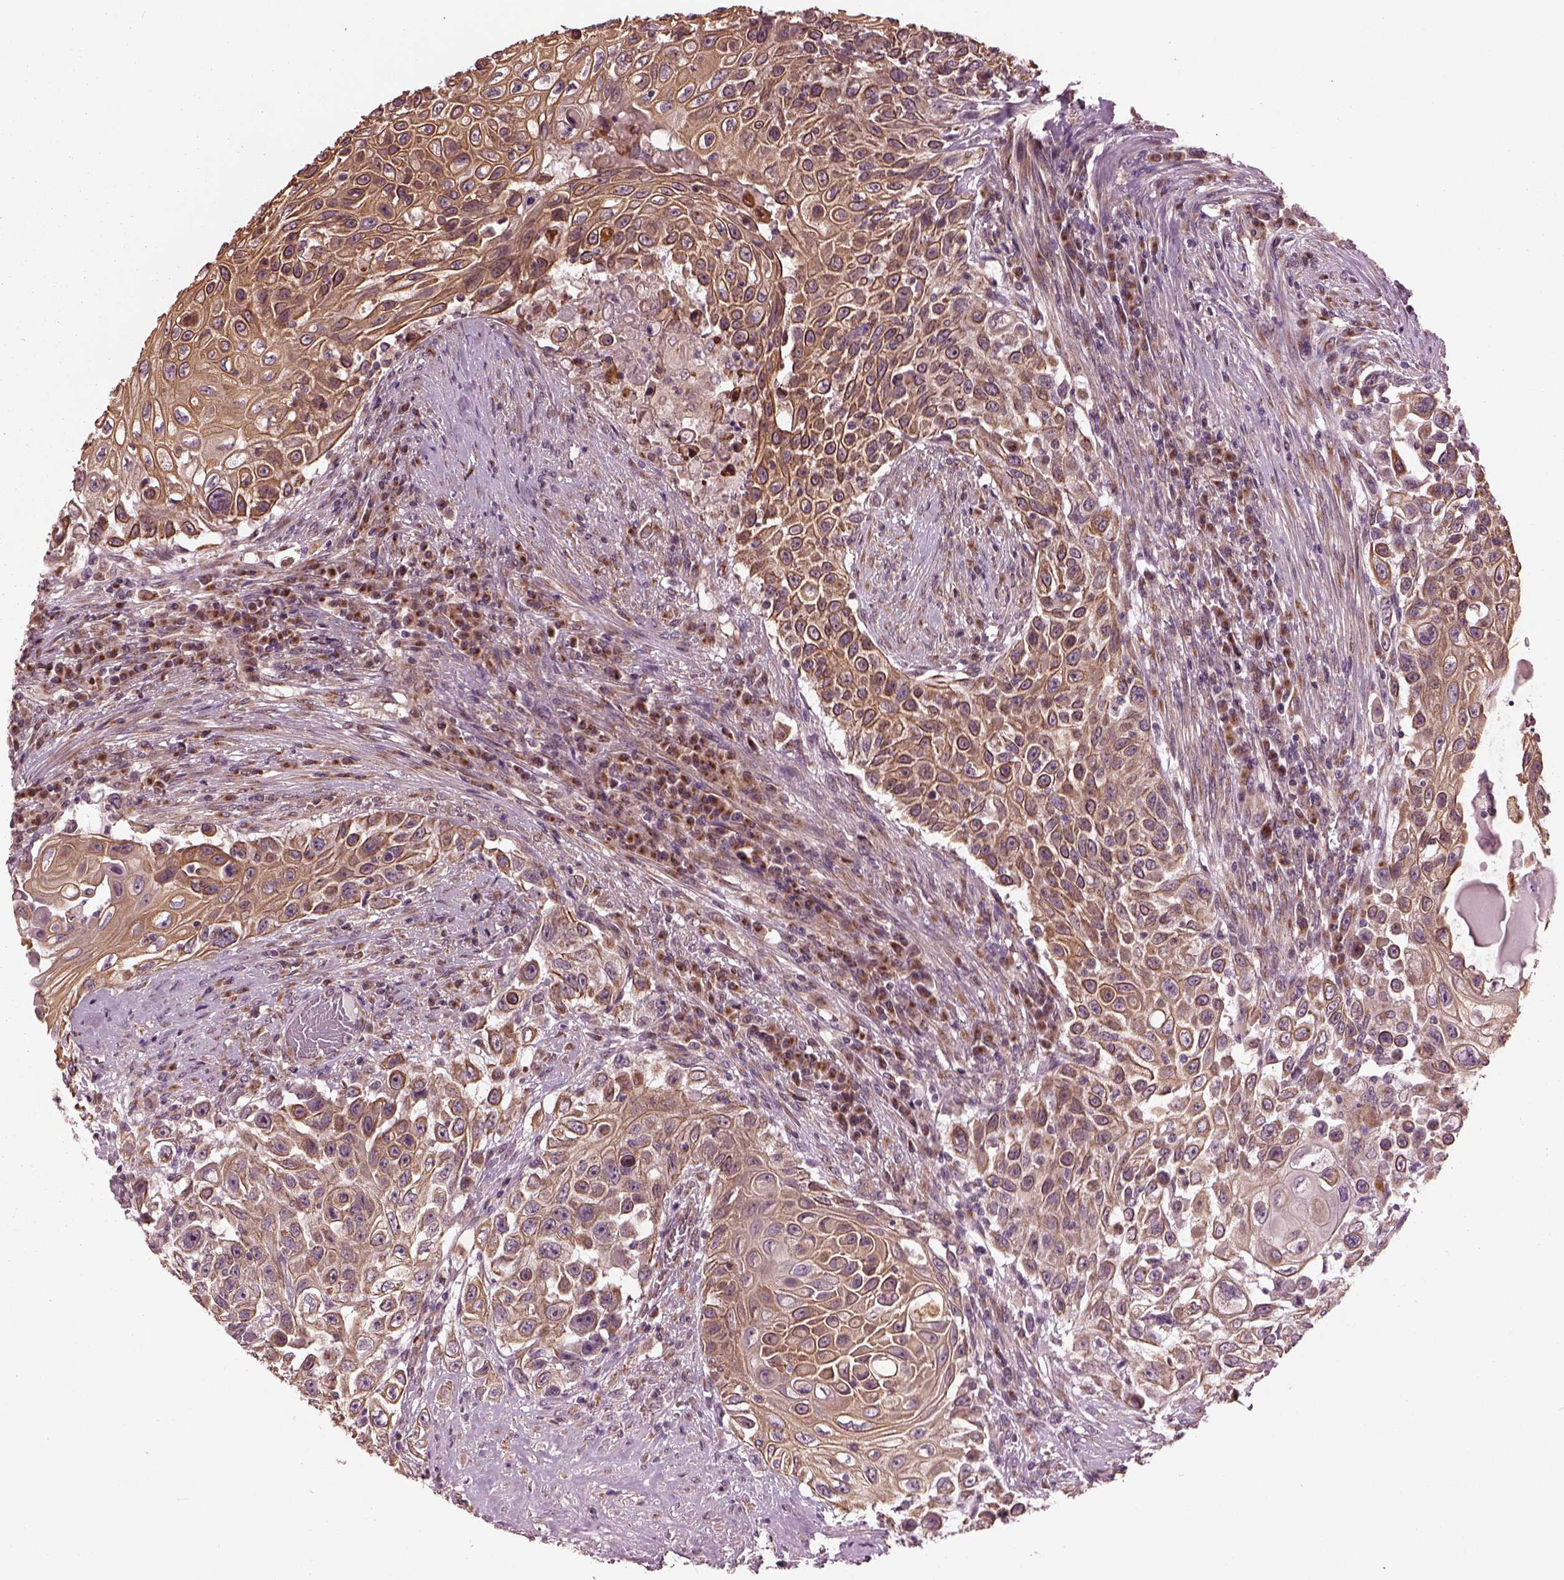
{"staining": {"intensity": "moderate", "quantity": "25%-75%", "location": "cytoplasmic/membranous,nuclear"}, "tissue": "urothelial cancer", "cell_type": "Tumor cells", "image_type": "cancer", "snomed": [{"axis": "morphology", "description": "Urothelial carcinoma, High grade"}, {"axis": "topography", "description": "Urinary bladder"}], "caption": "Protein expression analysis of urothelial cancer reveals moderate cytoplasmic/membranous and nuclear expression in approximately 25%-75% of tumor cells.", "gene": "RUFY3", "patient": {"sex": "female", "age": 56}}